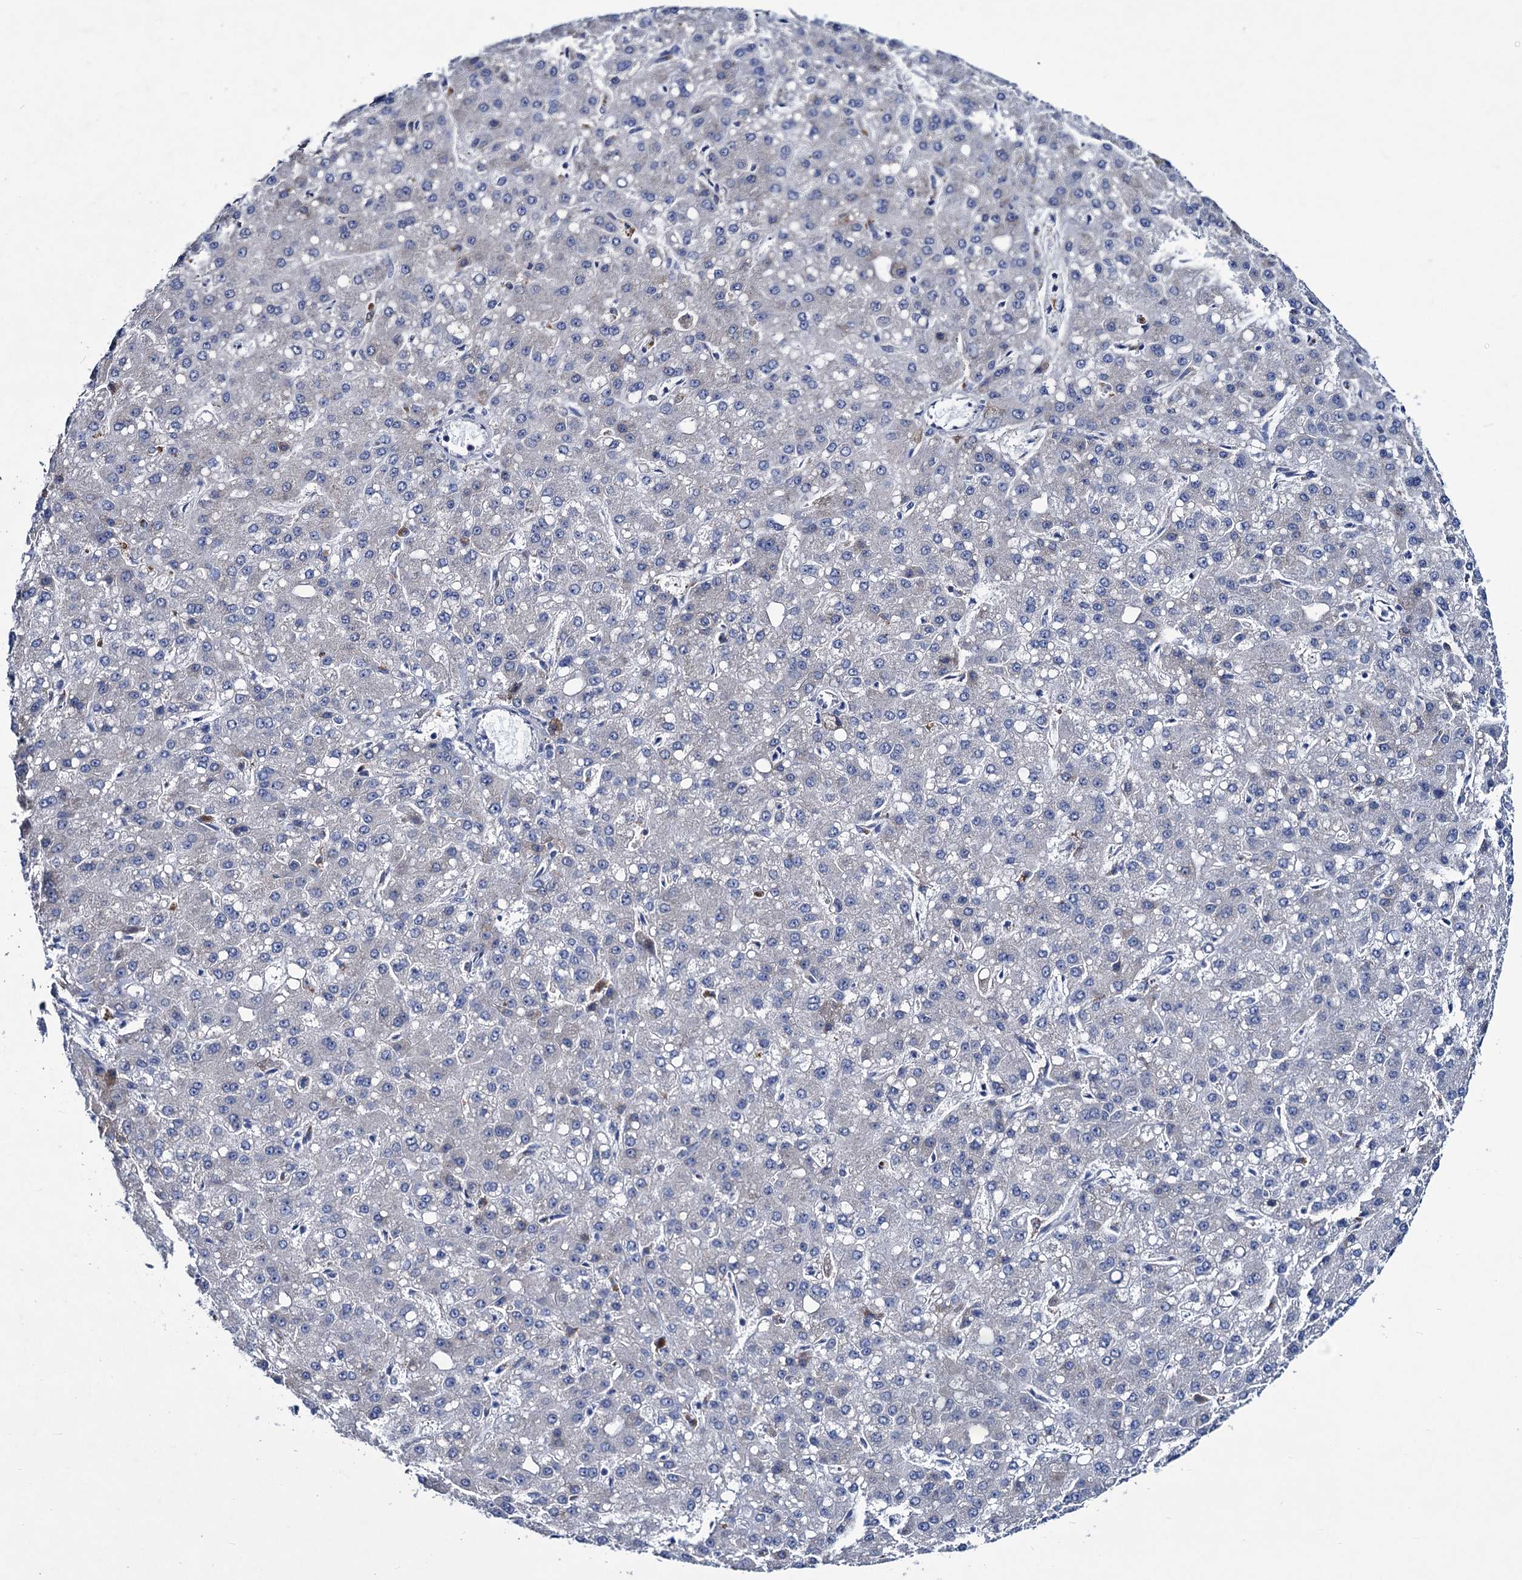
{"staining": {"intensity": "negative", "quantity": "none", "location": "none"}, "tissue": "liver cancer", "cell_type": "Tumor cells", "image_type": "cancer", "snomed": [{"axis": "morphology", "description": "Carcinoma, Hepatocellular, NOS"}, {"axis": "topography", "description": "Liver"}], "caption": "Tumor cells show no significant protein expression in liver cancer (hepatocellular carcinoma).", "gene": "RTKN2", "patient": {"sex": "male", "age": 67}}